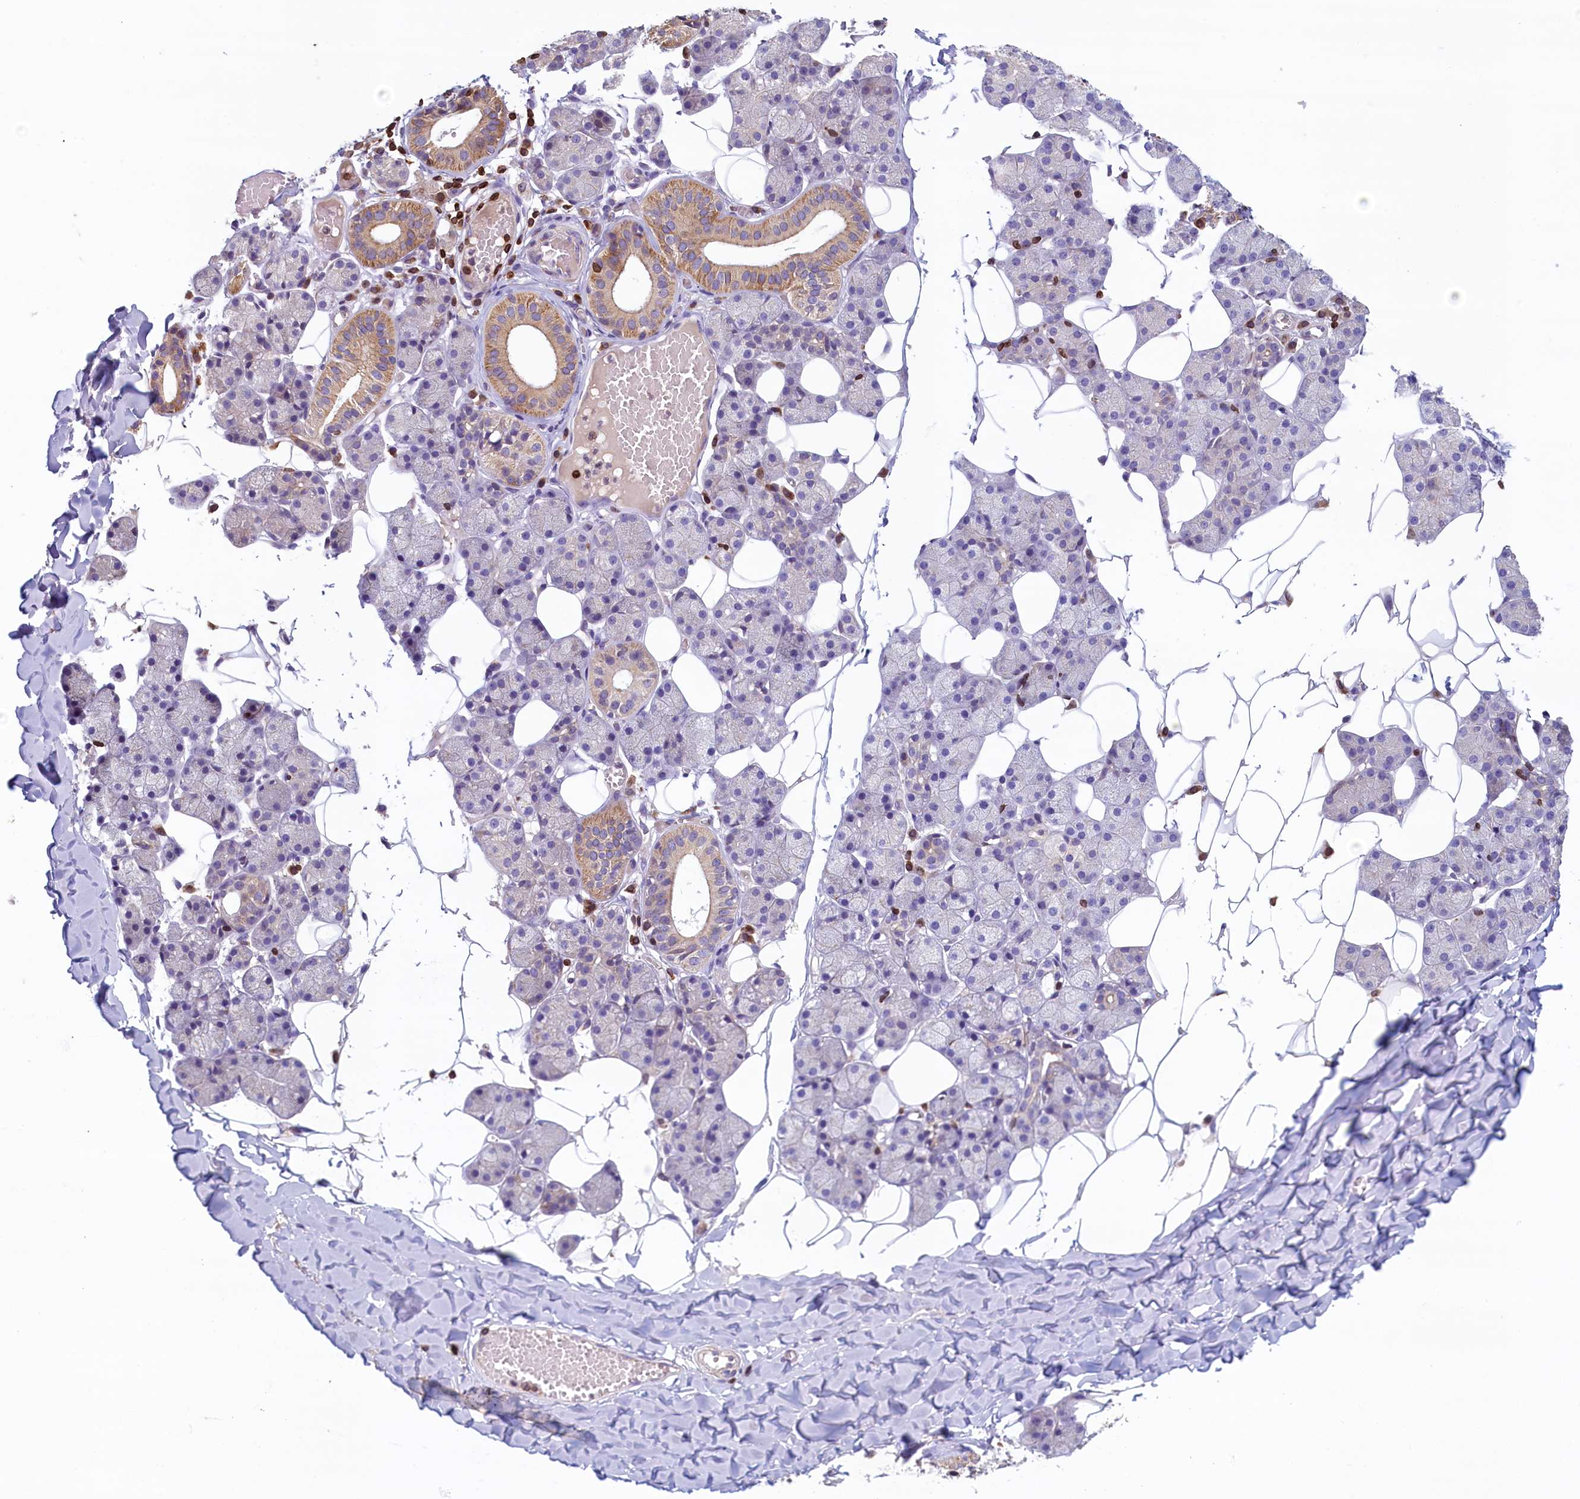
{"staining": {"intensity": "weak", "quantity": "25%-75%", "location": "cytoplasmic/membranous"}, "tissue": "salivary gland", "cell_type": "Glandular cells", "image_type": "normal", "snomed": [{"axis": "morphology", "description": "Normal tissue, NOS"}, {"axis": "topography", "description": "Salivary gland"}], "caption": "High-power microscopy captured an IHC micrograph of normal salivary gland, revealing weak cytoplasmic/membranous staining in approximately 25%-75% of glandular cells. (DAB (3,3'-diaminobenzidine) = brown stain, brightfield microscopy at high magnification).", "gene": "TRAF3IP3", "patient": {"sex": "female", "age": 33}}